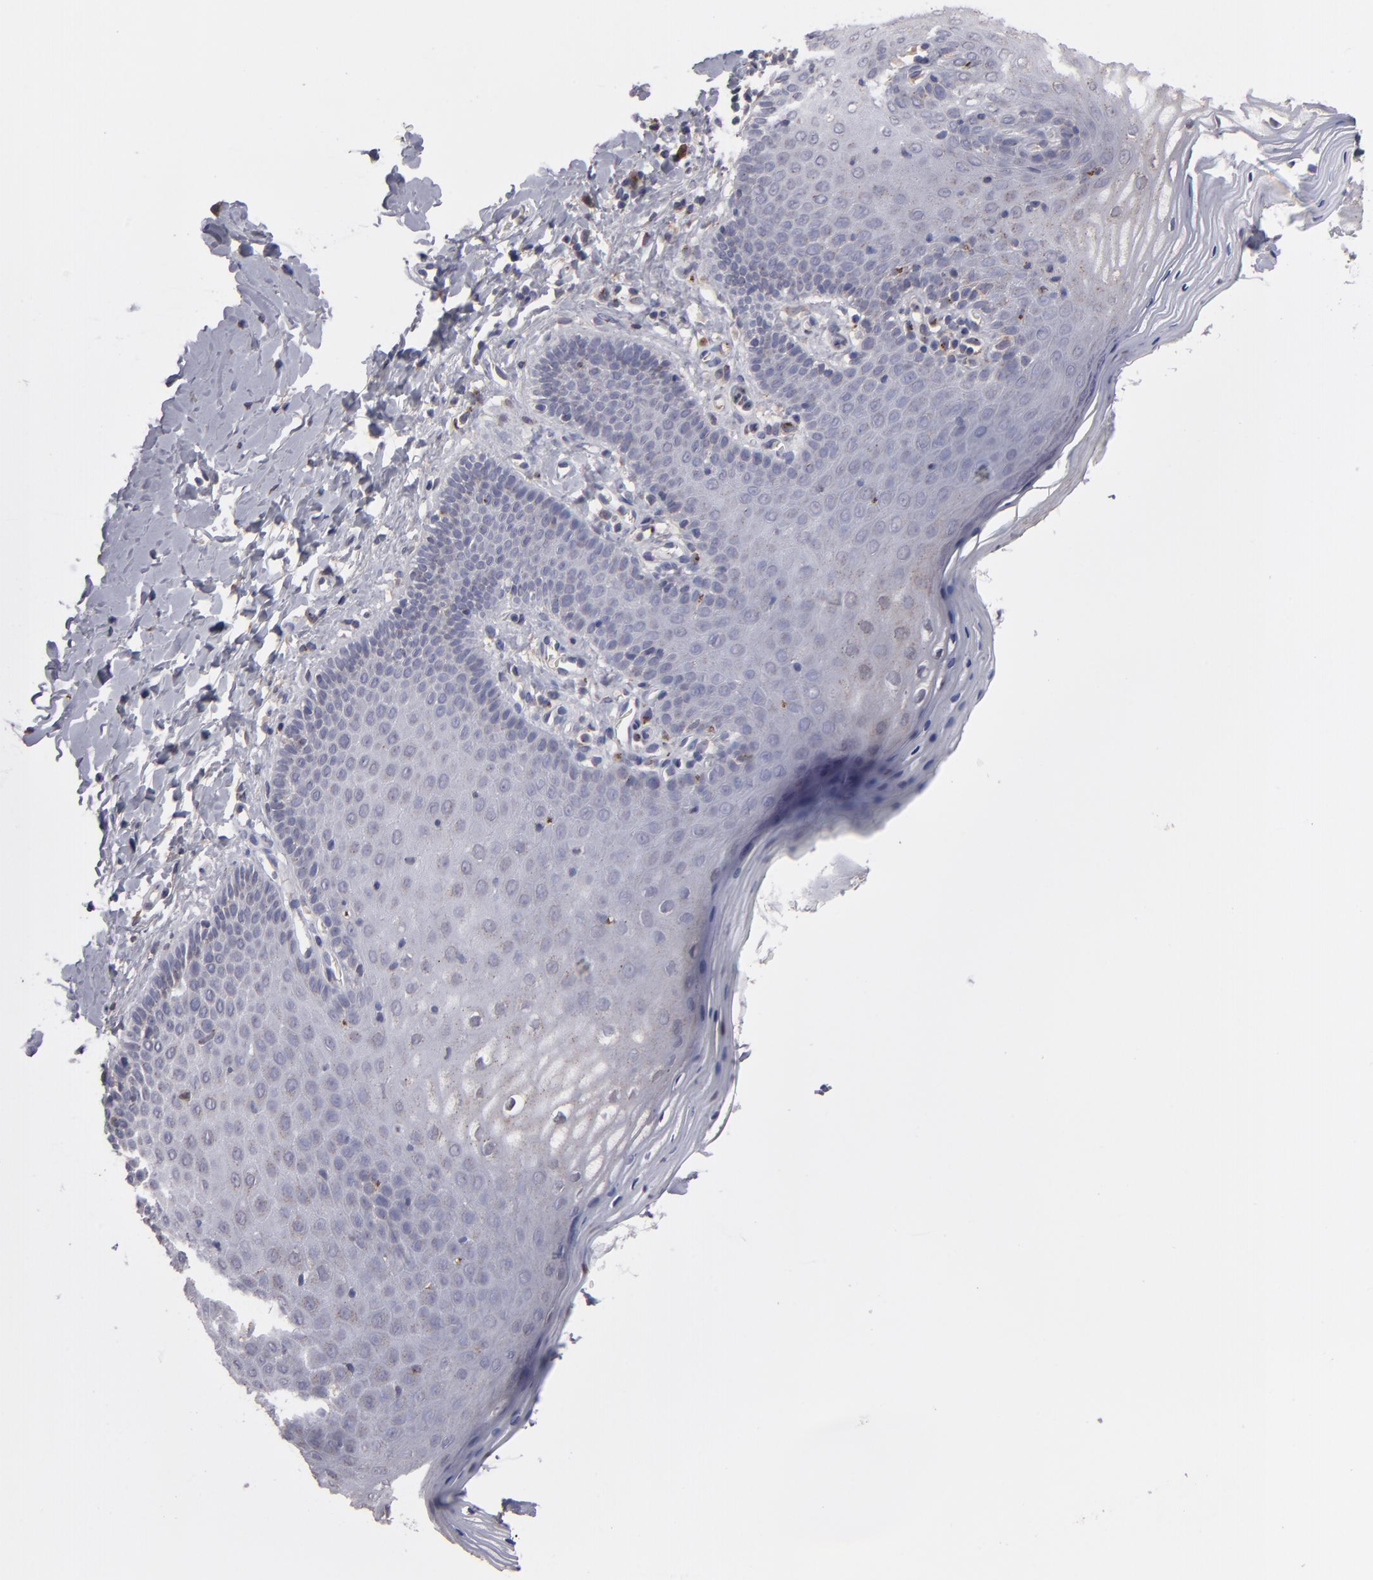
{"staining": {"intensity": "weak", "quantity": "<25%", "location": "cytoplasmic/membranous"}, "tissue": "vagina", "cell_type": "Squamous epithelial cells", "image_type": "normal", "snomed": [{"axis": "morphology", "description": "Normal tissue, NOS"}, {"axis": "topography", "description": "Vagina"}], "caption": "Squamous epithelial cells are negative for brown protein staining in normal vagina. (DAB (3,3'-diaminobenzidine) IHC visualized using brightfield microscopy, high magnification).", "gene": "IL12A", "patient": {"sex": "female", "age": 55}}